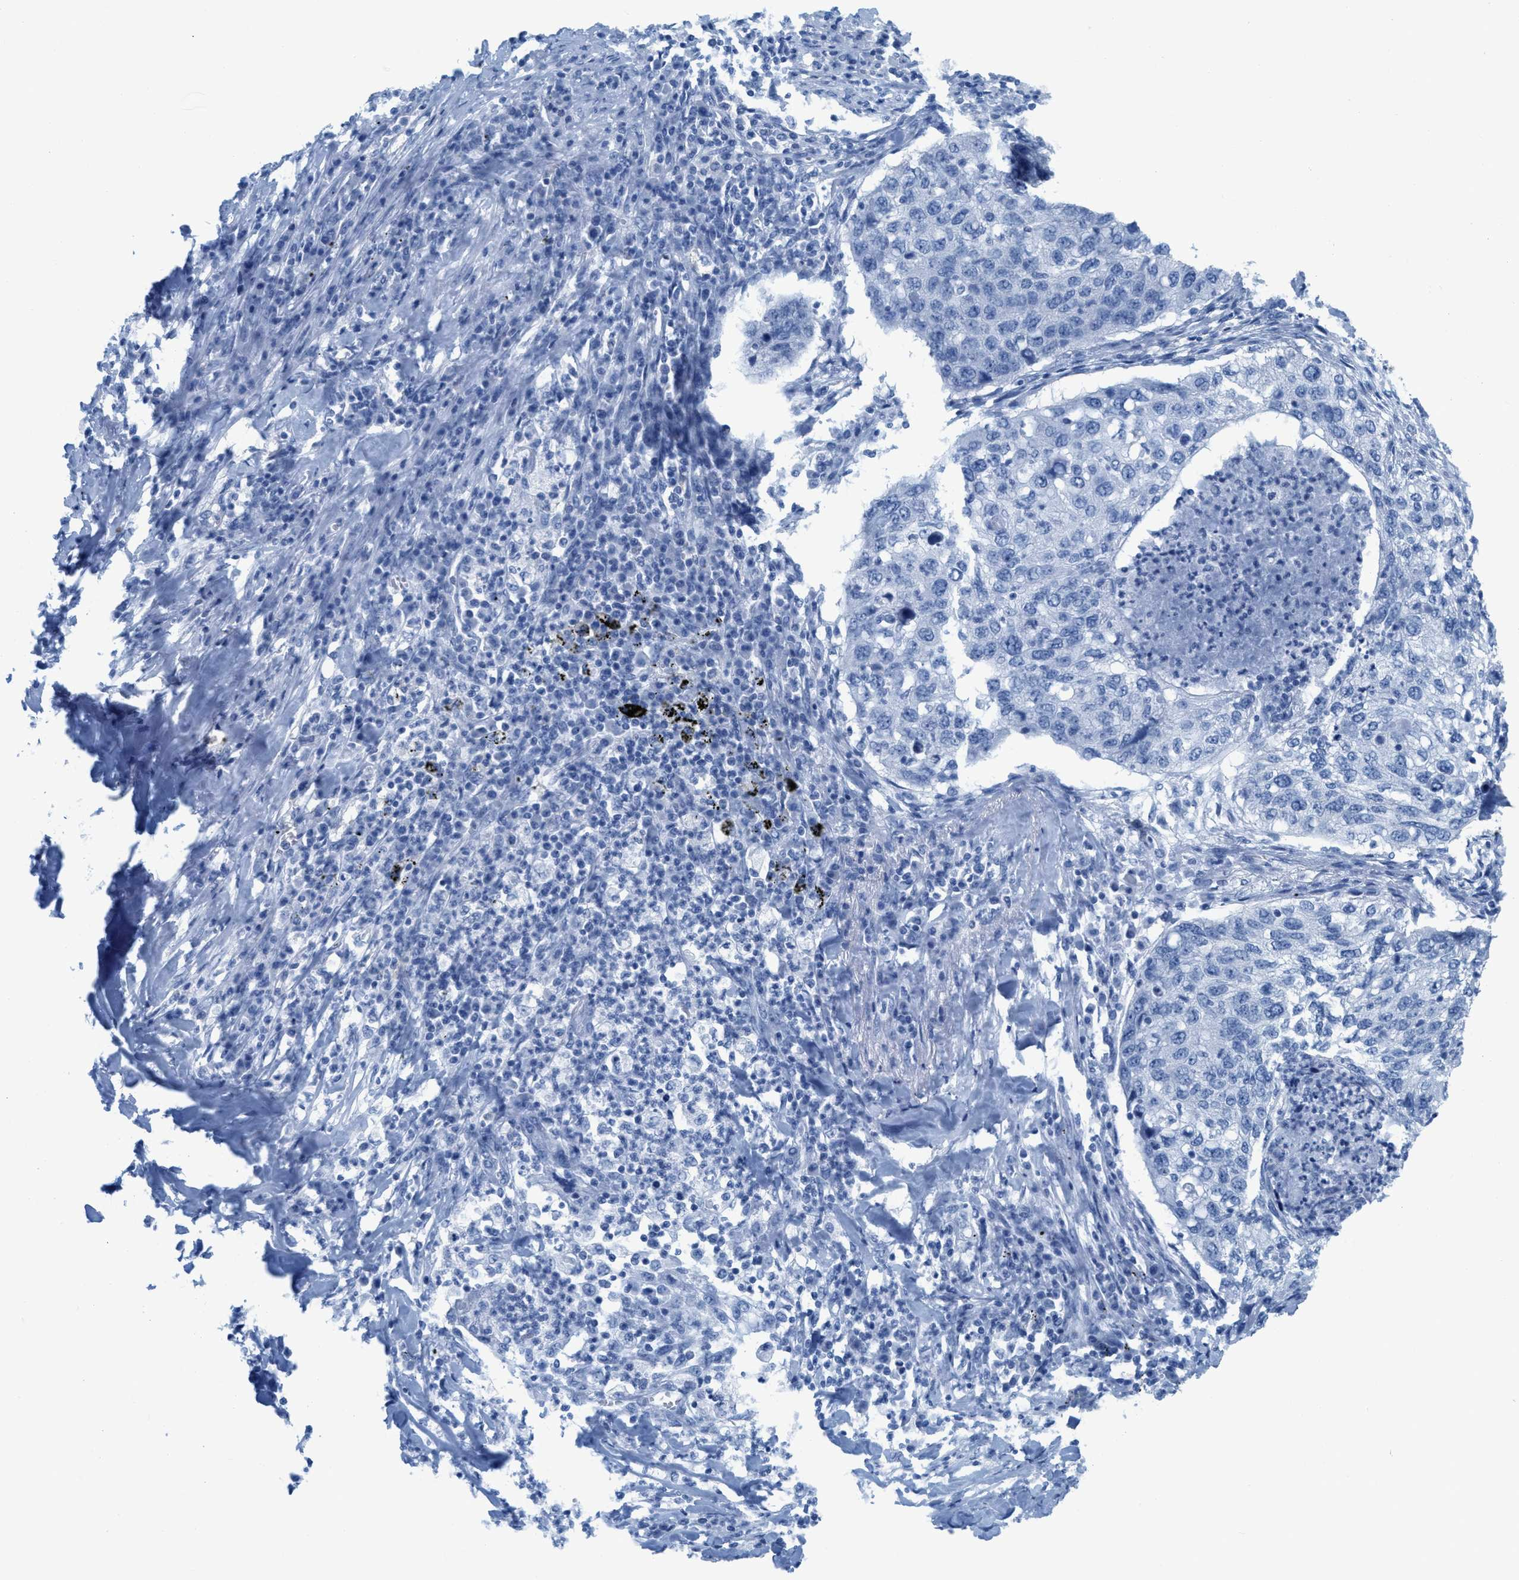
{"staining": {"intensity": "negative", "quantity": "none", "location": "none"}, "tissue": "lung cancer", "cell_type": "Tumor cells", "image_type": "cancer", "snomed": [{"axis": "morphology", "description": "Squamous cell carcinoma, NOS"}, {"axis": "topography", "description": "Lung"}], "caption": "This is an immunohistochemistry micrograph of human squamous cell carcinoma (lung). There is no expression in tumor cells.", "gene": "ASGR1", "patient": {"sex": "female", "age": 63}}